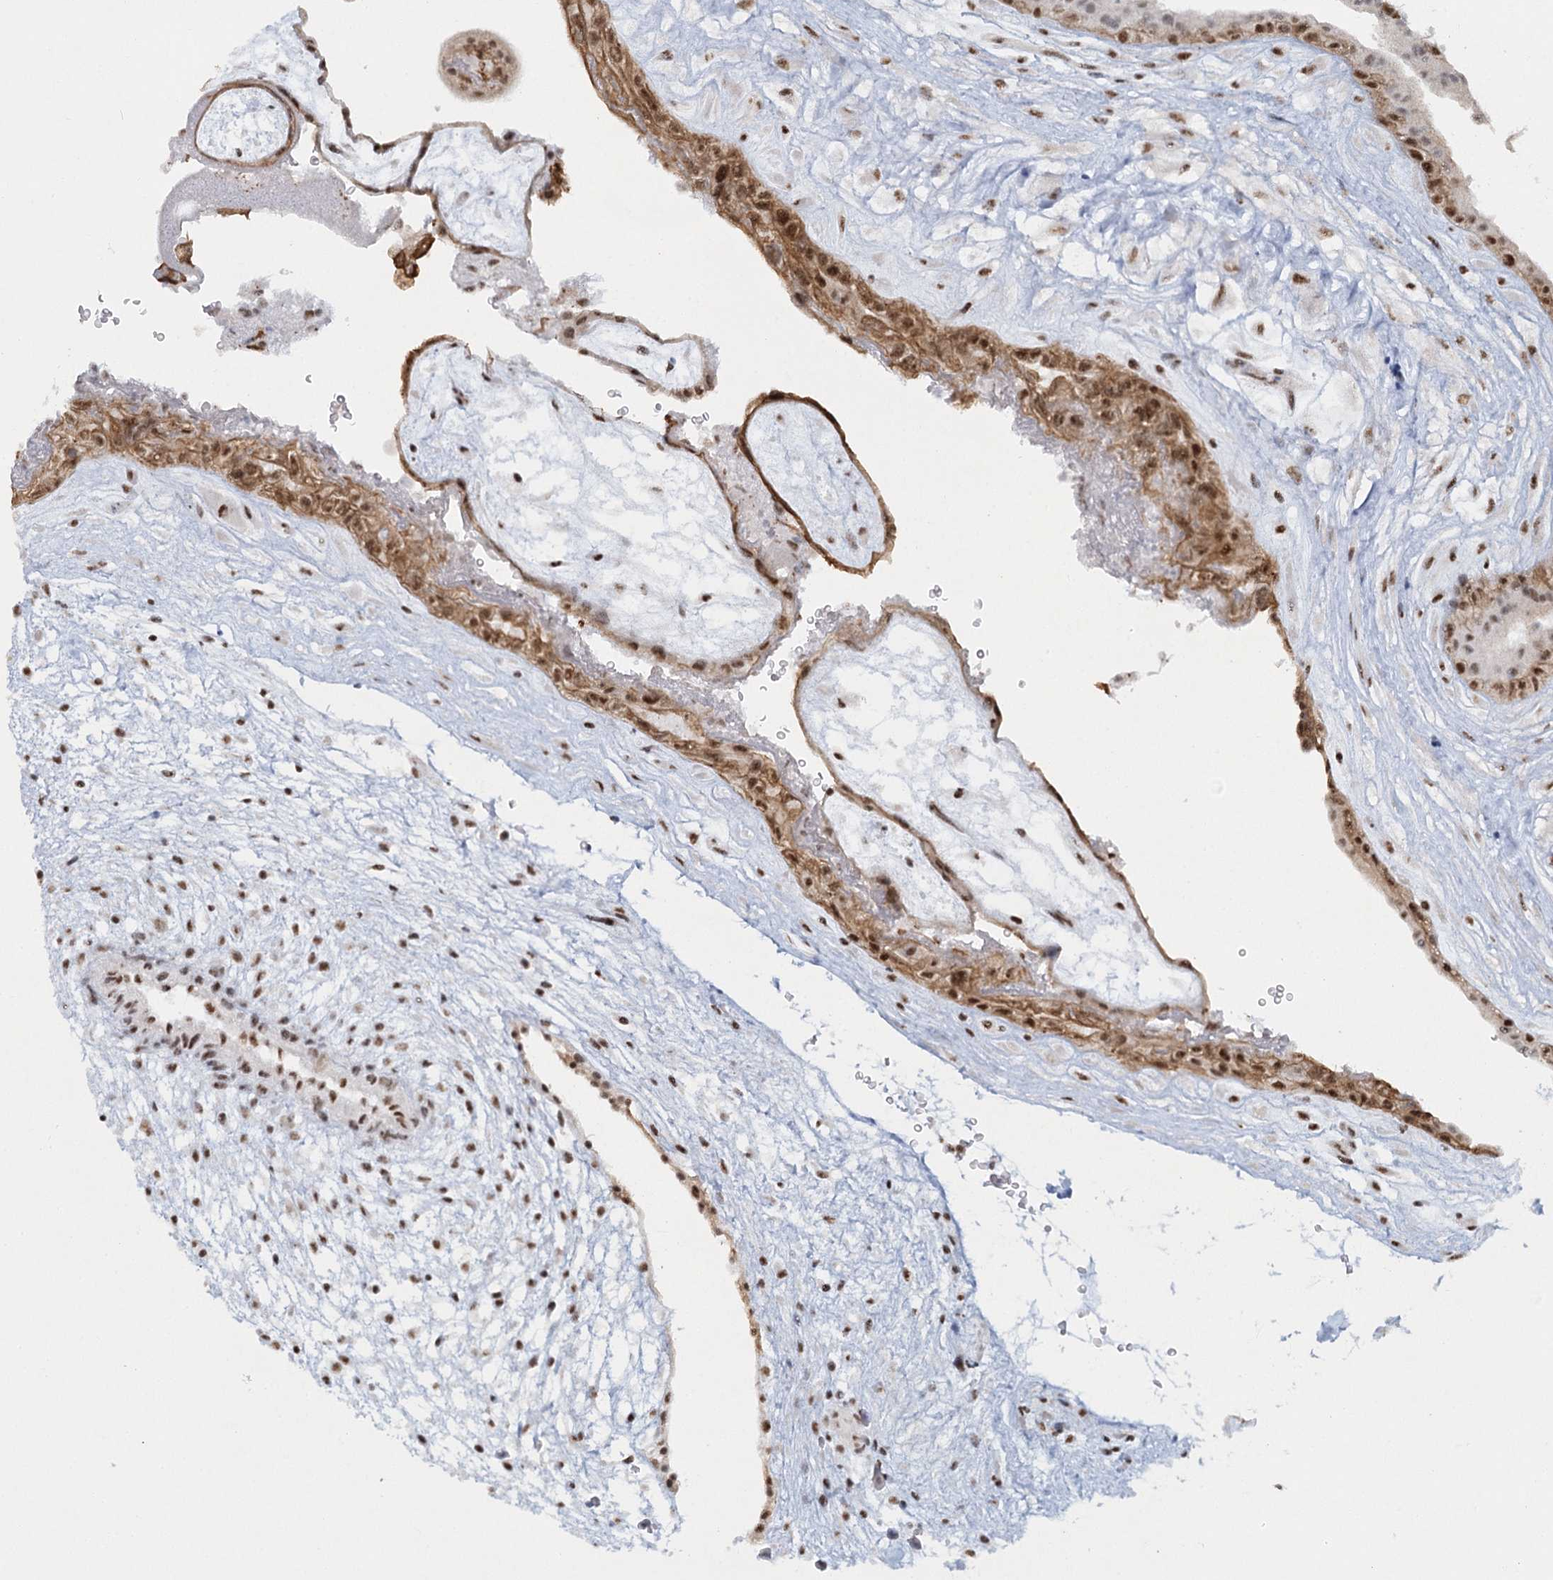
{"staining": {"intensity": "moderate", "quantity": ">75%", "location": "nuclear"}, "tissue": "placenta", "cell_type": "Decidual cells", "image_type": "normal", "snomed": [{"axis": "morphology", "description": "Normal tissue, NOS"}, {"axis": "topography", "description": "Placenta"}], "caption": "This is a micrograph of IHC staining of normal placenta, which shows moderate positivity in the nuclear of decidual cells.", "gene": "U2SURP", "patient": {"sex": "female", "age": 19}}